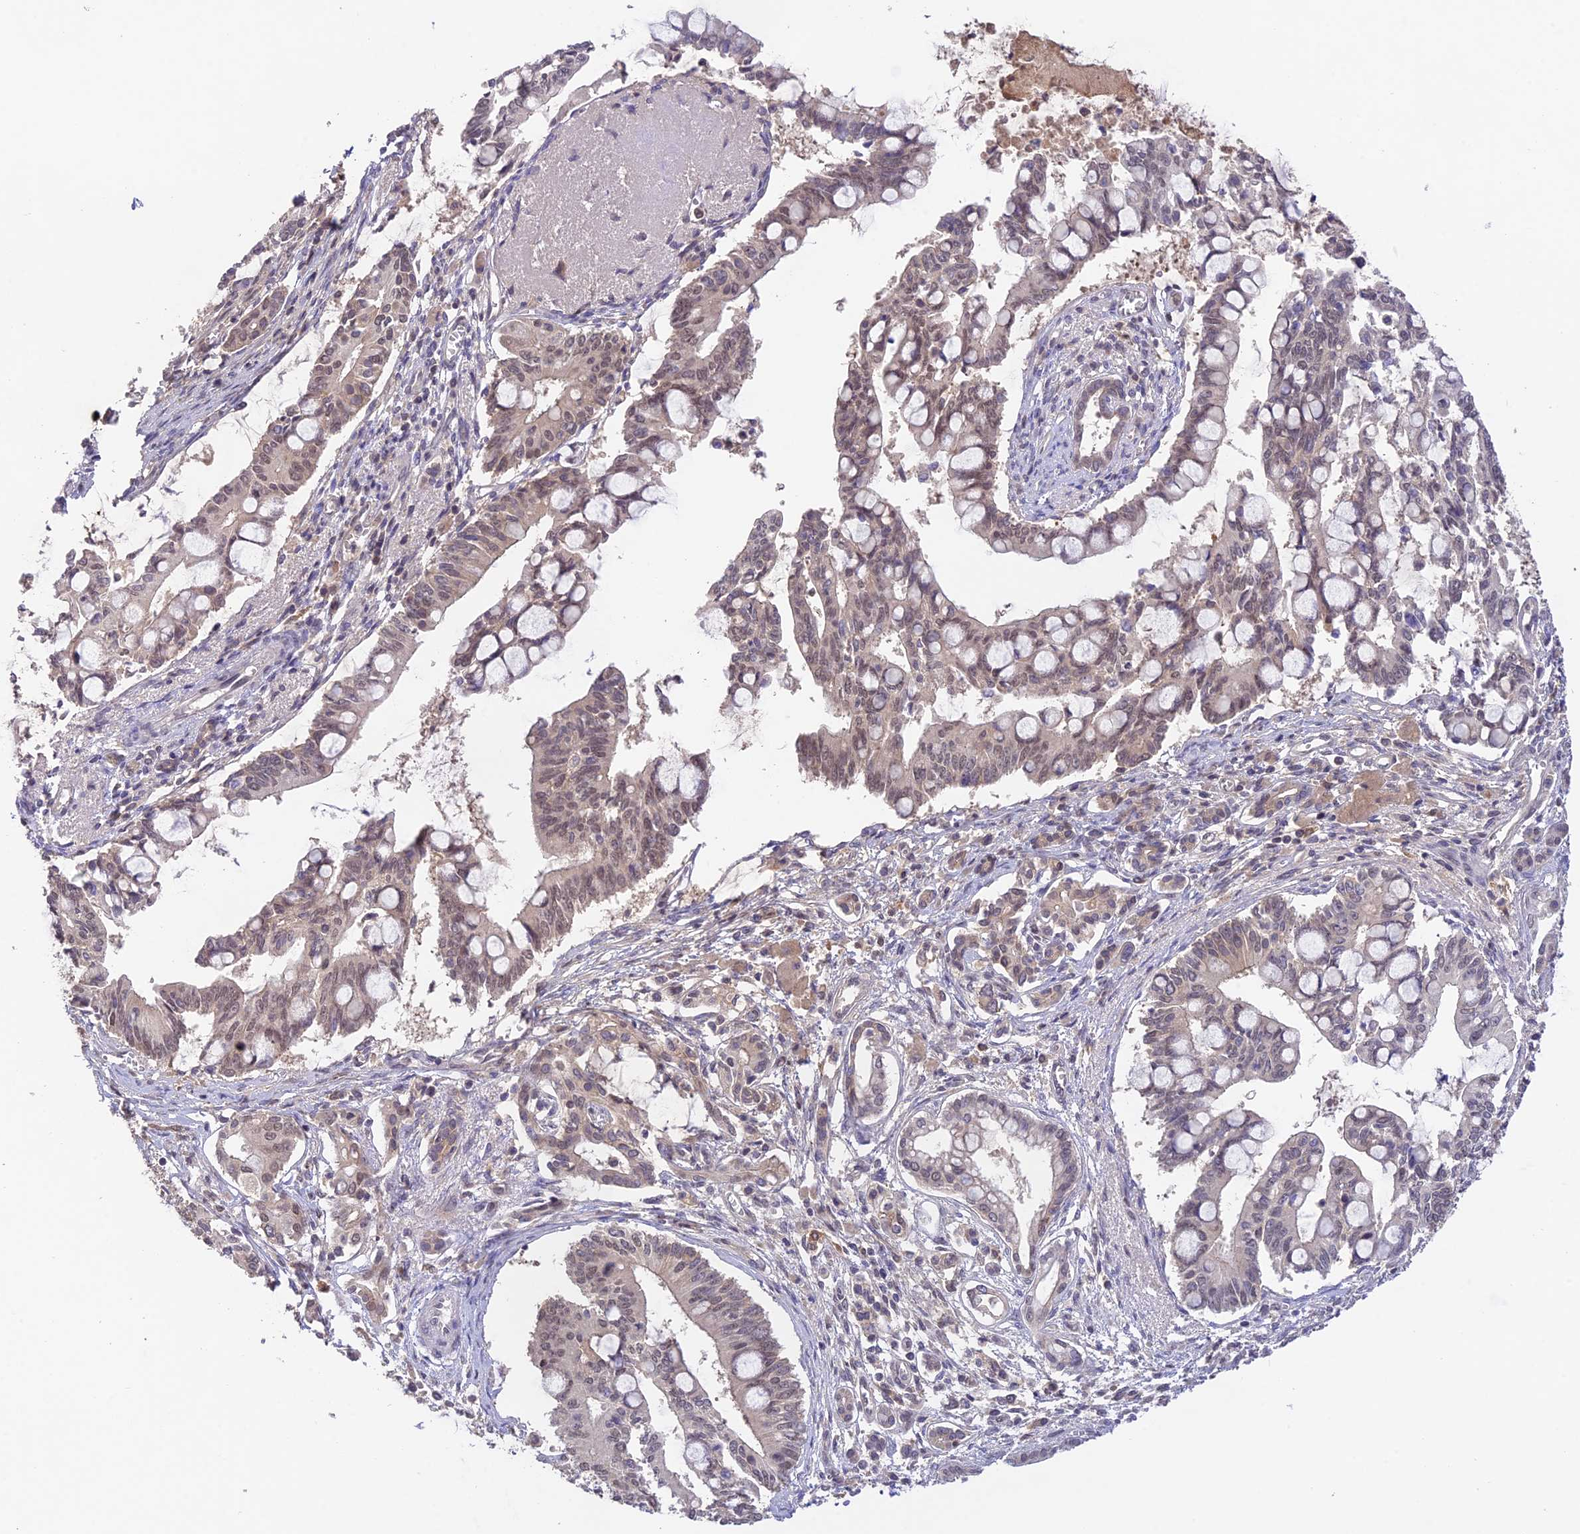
{"staining": {"intensity": "weak", "quantity": "<25%", "location": "nuclear"}, "tissue": "pancreatic cancer", "cell_type": "Tumor cells", "image_type": "cancer", "snomed": [{"axis": "morphology", "description": "Adenocarcinoma, NOS"}, {"axis": "topography", "description": "Pancreas"}], "caption": "Image shows no significant protein staining in tumor cells of pancreatic adenocarcinoma.", "gene": "ZNF436", "patient": {"sex": "male", "age": 68}}